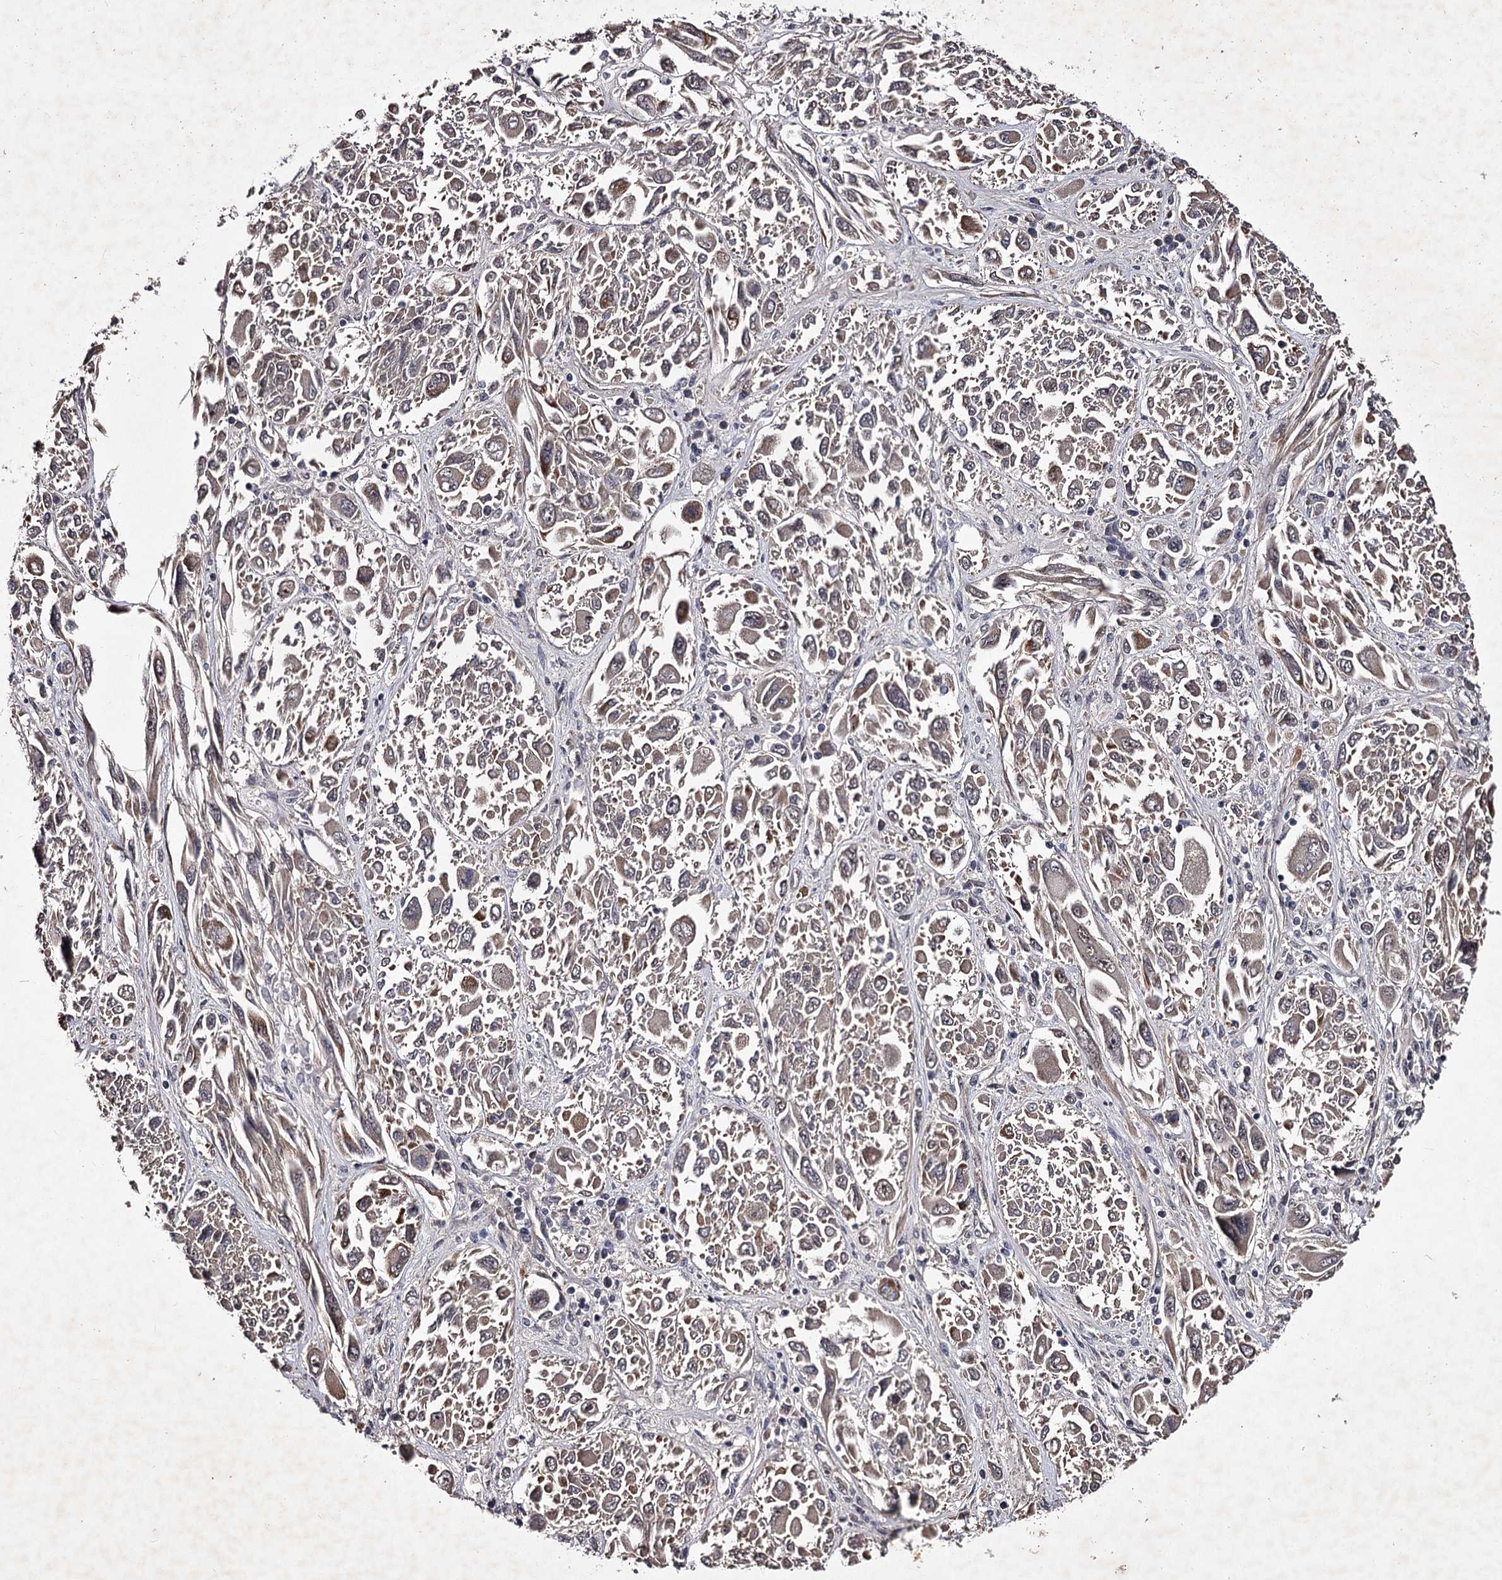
{"staining": {"intensity": "weak", "quantity": "<25%", "location": "cytoplasmic/membranous"}, "tissue": "melanoma", "cell_type": "Tumor cells", "image_type": "cancer", "snomed": [{"axis": "morphology", "description": "Malignant melanoma, NOS"}, {"axis": "topography", "description": "Skin"}], "caption": "Immunohistochemistry (IHC) photomicrograph of melanoma stained for a protein (brown), which demonstrates no staining in tumor cells.", "gene": "RNF44", "patient": {"sex": "female", "age": 91}}